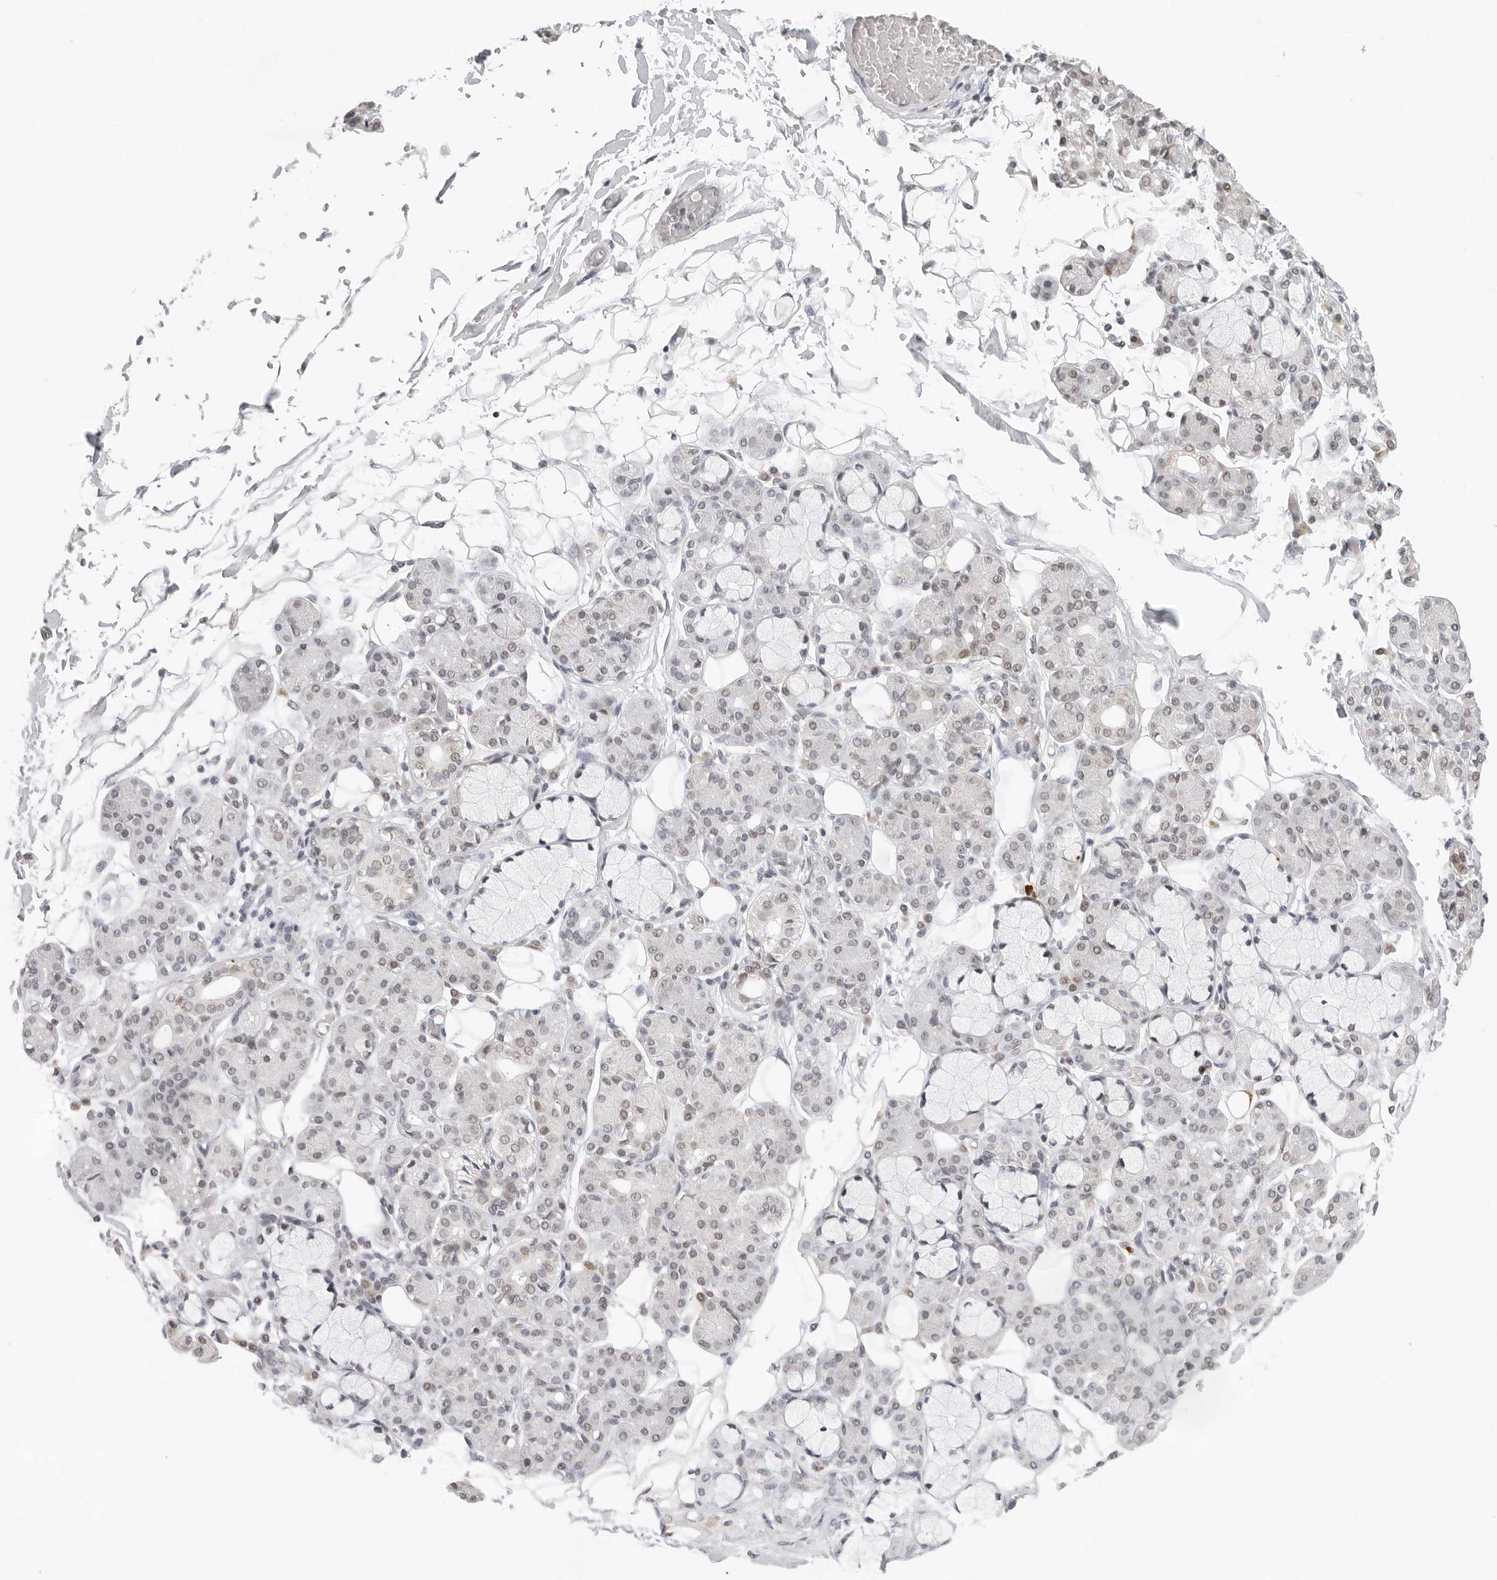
{"staining": {"intensity": "weak", "quantity": "25%-75%", "location": "nuclear"}, "tissue": "salivary gland", "cell_type": "Glandular cells", "image_type": "normal", "snomed": [{"axis": "morphology", "description": "Normal tissue, NOS"}, {"axis": "topography", "description": "Salivary gland"}], "caption": "Salivary gland stained with IHC shows weak nuclear staining in approximately 25%-75% of glandular cells. (brown staining indicates protein expression, while blue staining denotes nuclei).", "gene": "TOX4", "patient": {"sex": "male", "age": 63}}